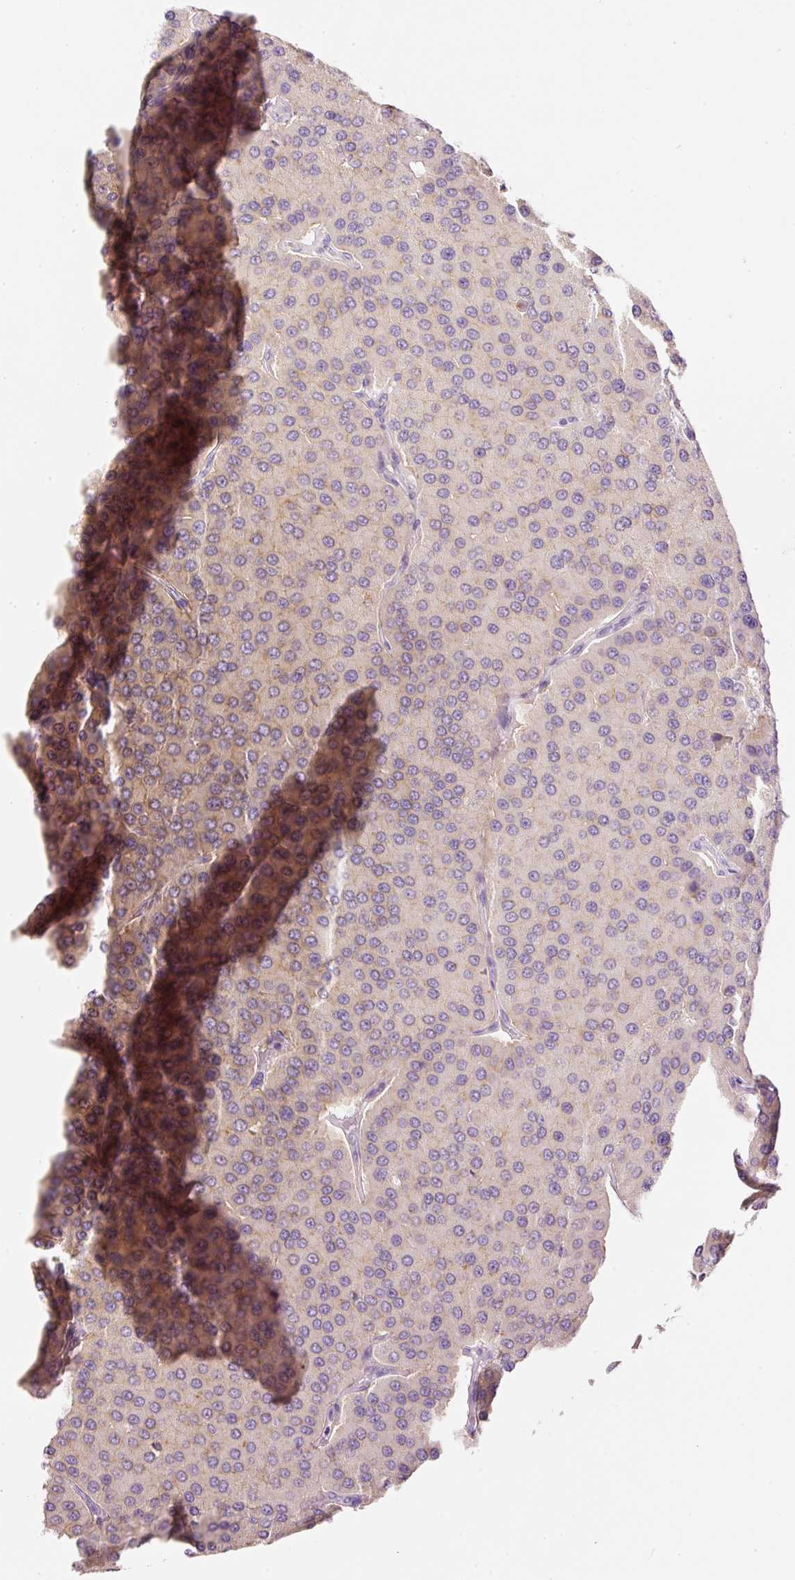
{"staining": {"intensity": "weak", "quantity": "<25%", "location": "cytoplasmic/membranous"}, "tissue": "parathyroid gland", "cell_type": "Glandular cells", "image_type": "normal", "snomed": [{"axis": "morphology", "description": "Normal tissue, NOS"}, {"axis": "morphology", "description": "Adenoma, NOS"}, {"axis": "topography", "description": "Parathyroid gland"}], "caption": "Immunohistochemistry (IHC) micrograph of normal parathyroid gland: parathyroid gland stained with DAB (3,3'-diaminobenzidine) demonstrates no significant protein staining in glandular cells.", "gene": "RNF167", "patient": {"sex": "female", "age": 86}}